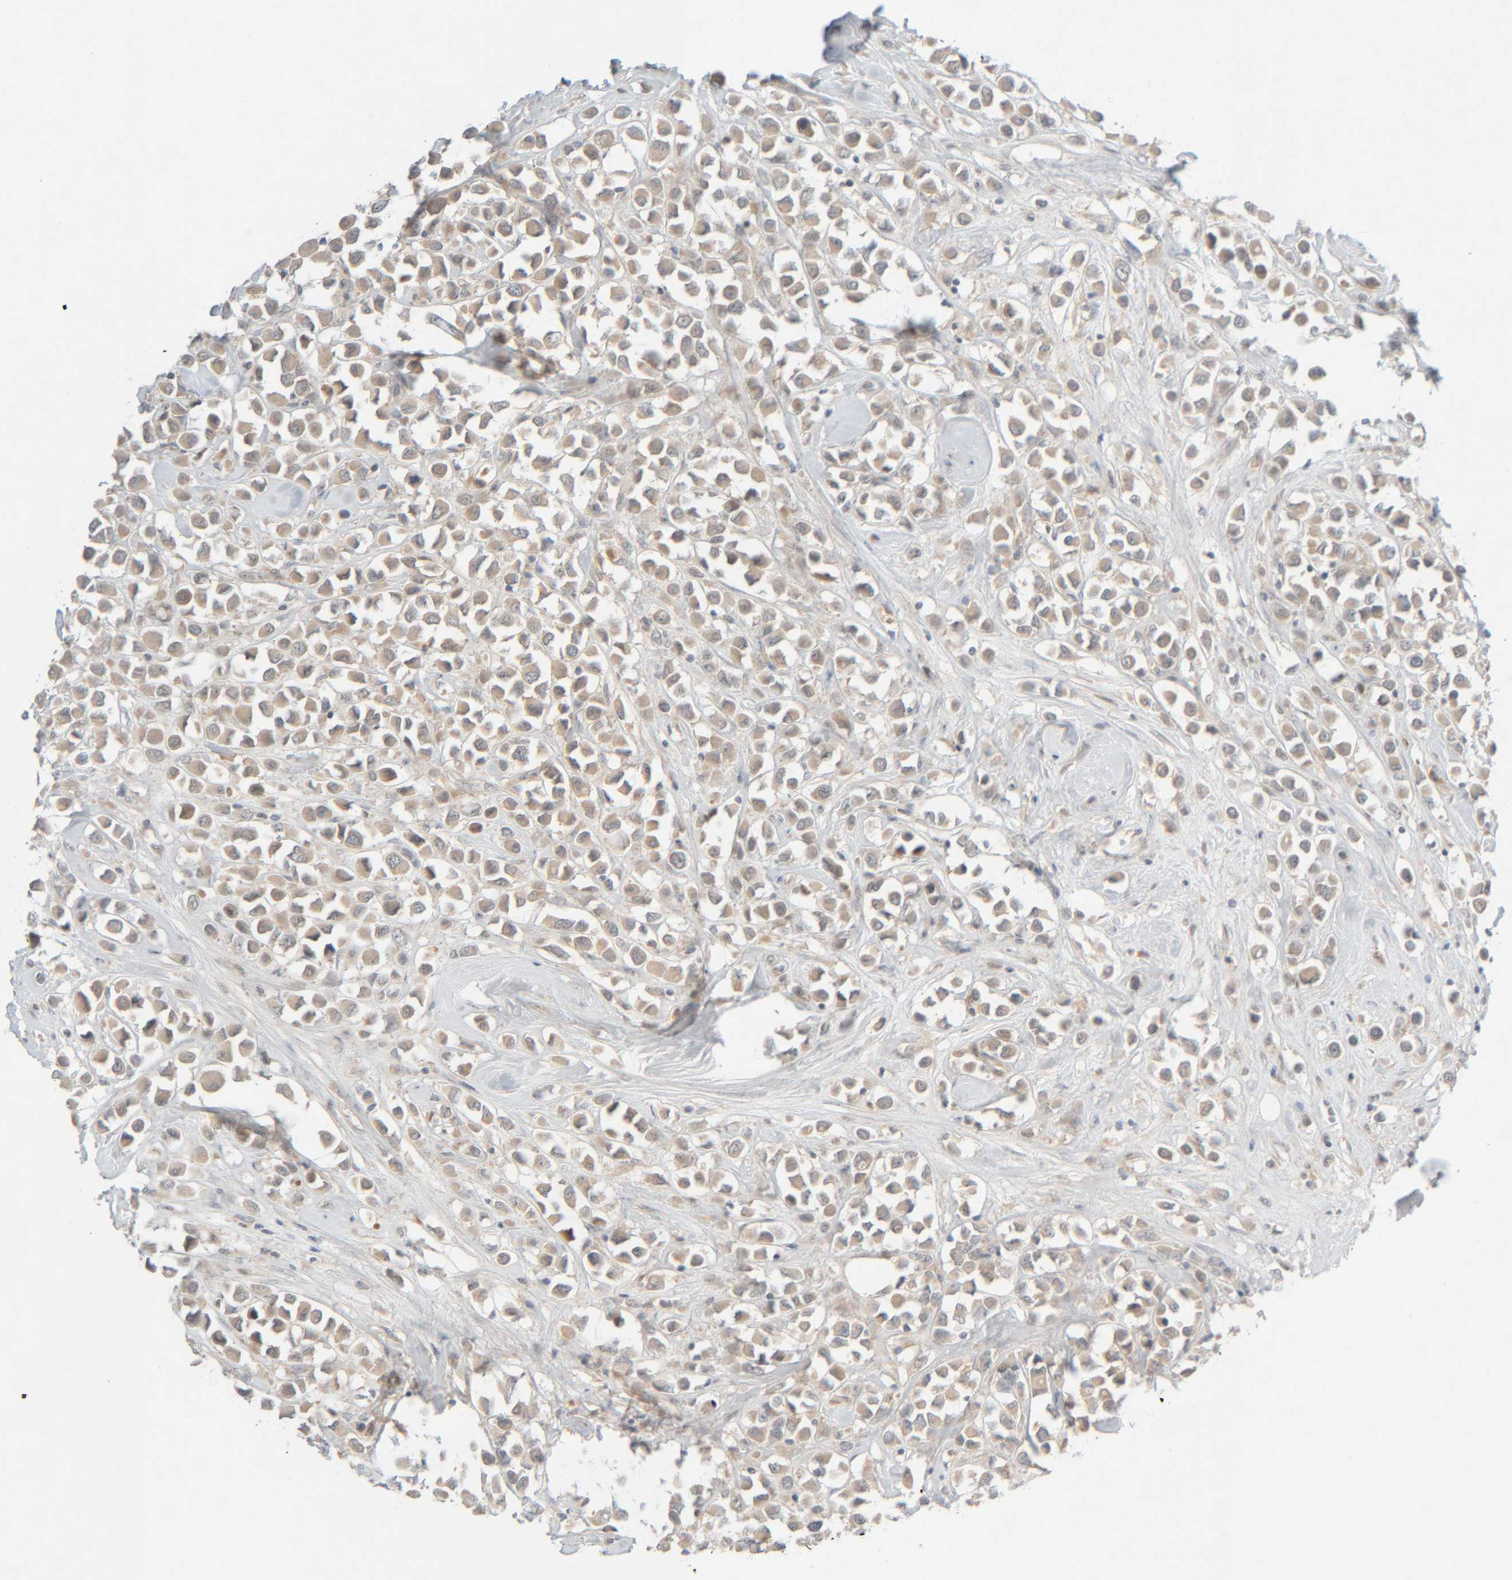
{"staining": {"intensity": "weak", "quantity": "25%-75%", "location": "cytoplasmic/membranous"}, "tissue": "breast cancer", "cell_type": "Tumor cells", "image_type": "cancer", "snomed": [{"axis": "morphology", "description": "Duct carcinoma"}, {"axis": "topography", "description": "Breast"}], "caption": "A histopathology image showing weak cytoplasmic/membranous staining in approximately 25%-75% of tumor cells in breast infiltrating ductal carcinoma, as visualized by brown immunohistochemical staining.", "gene": "CHKA", "patient": {"sex": "female", "age": 61}}